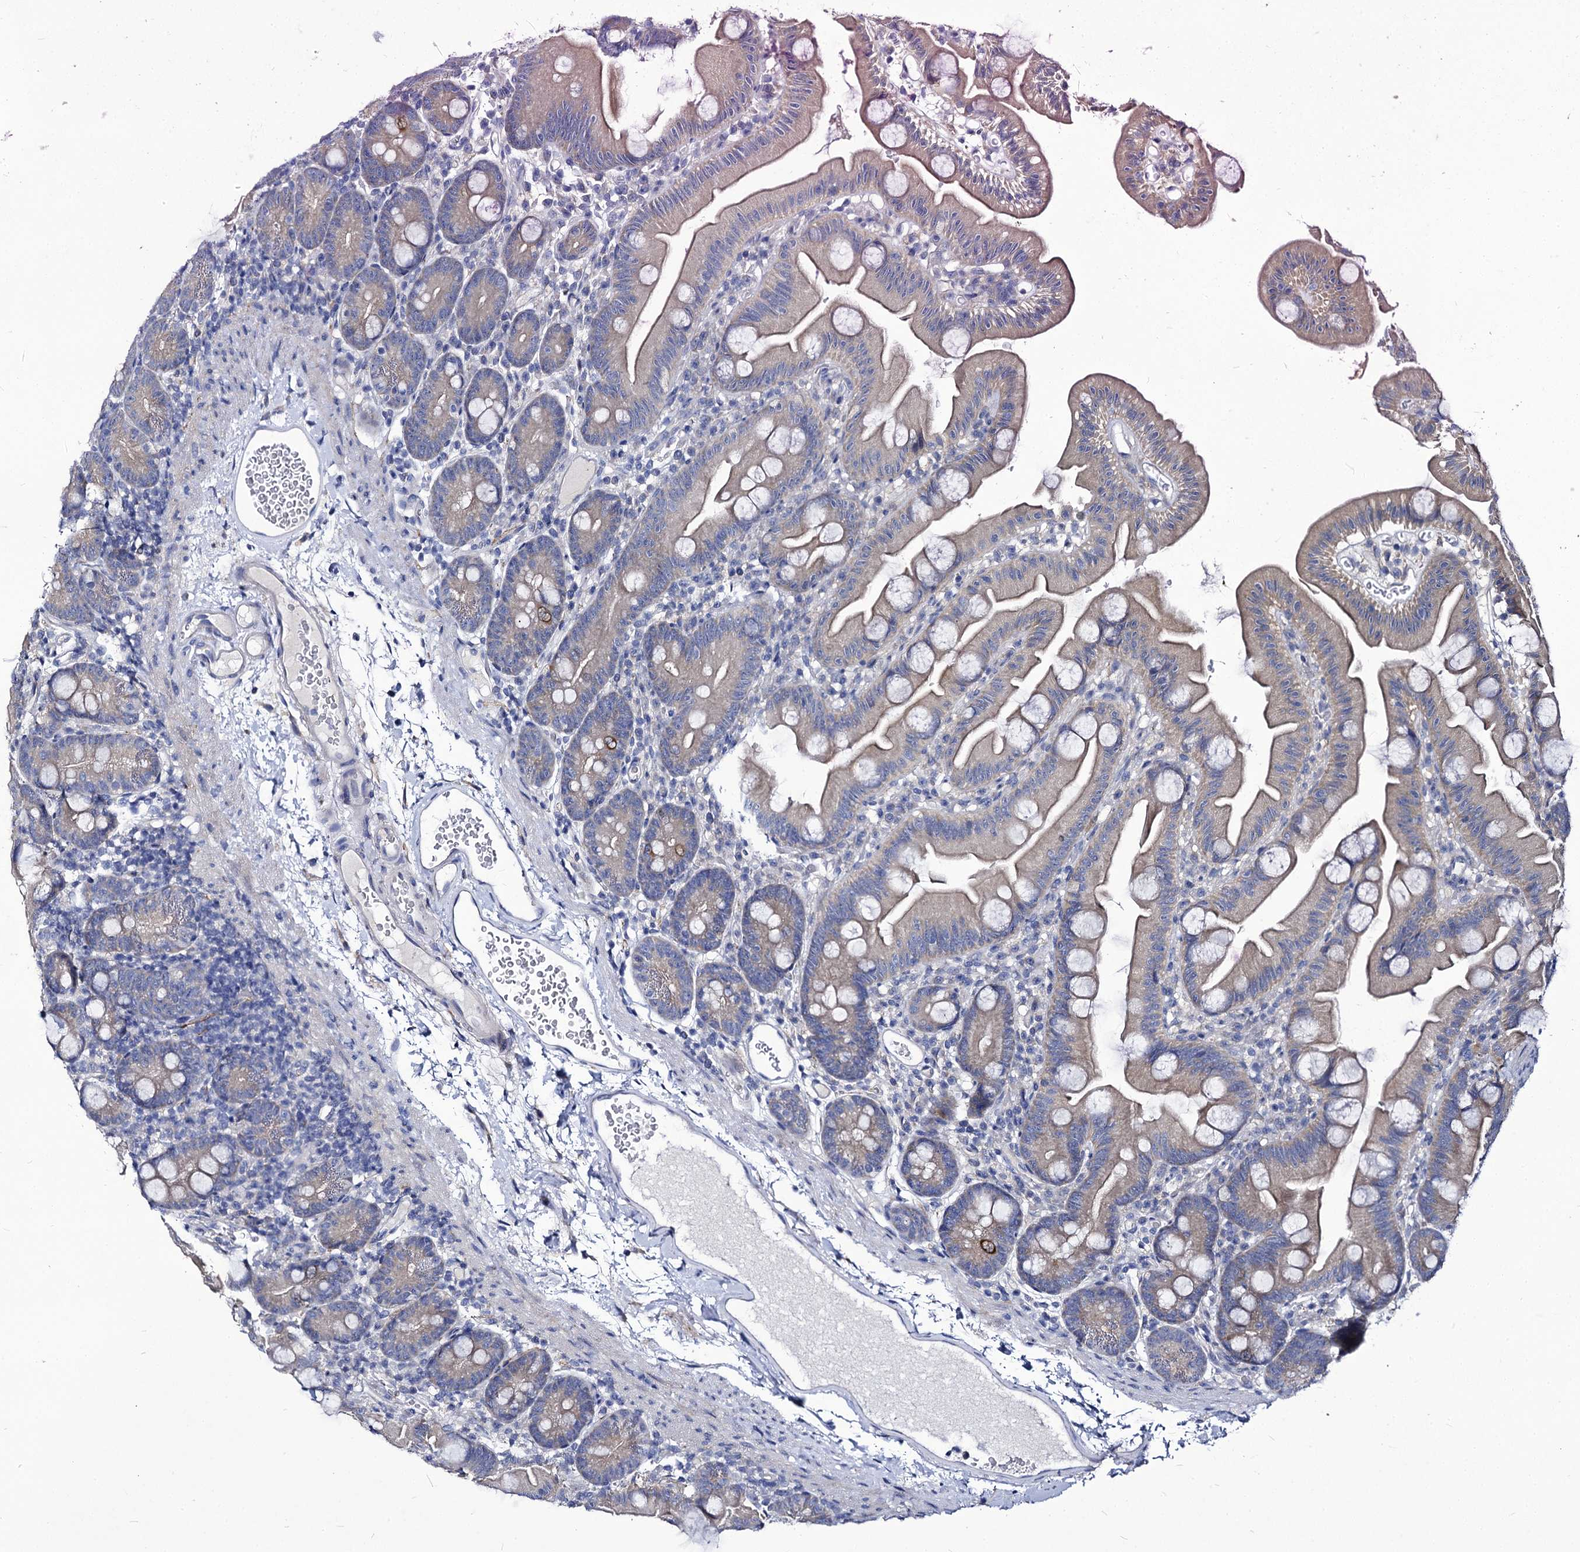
{"staining": {"intensity": "weak", "quantity": "<25%", "location": "cytoplasmic/membranous"}, "tissue": "small intestine", "cell_type": "Glandular cells", "image_type": "normal", "snomed": [{"axis": "morphology", "description": "Normal tissue, NOS"}, {"axis": "topography", "description": "Small intestine"}], "caption": "Glandular cells are negative for brown protein staining in normal small intestine. (DAB immunohistochemistry, high magnification).", "gene": "PANX2", "patient": {"sex": "female", "age": 68}}